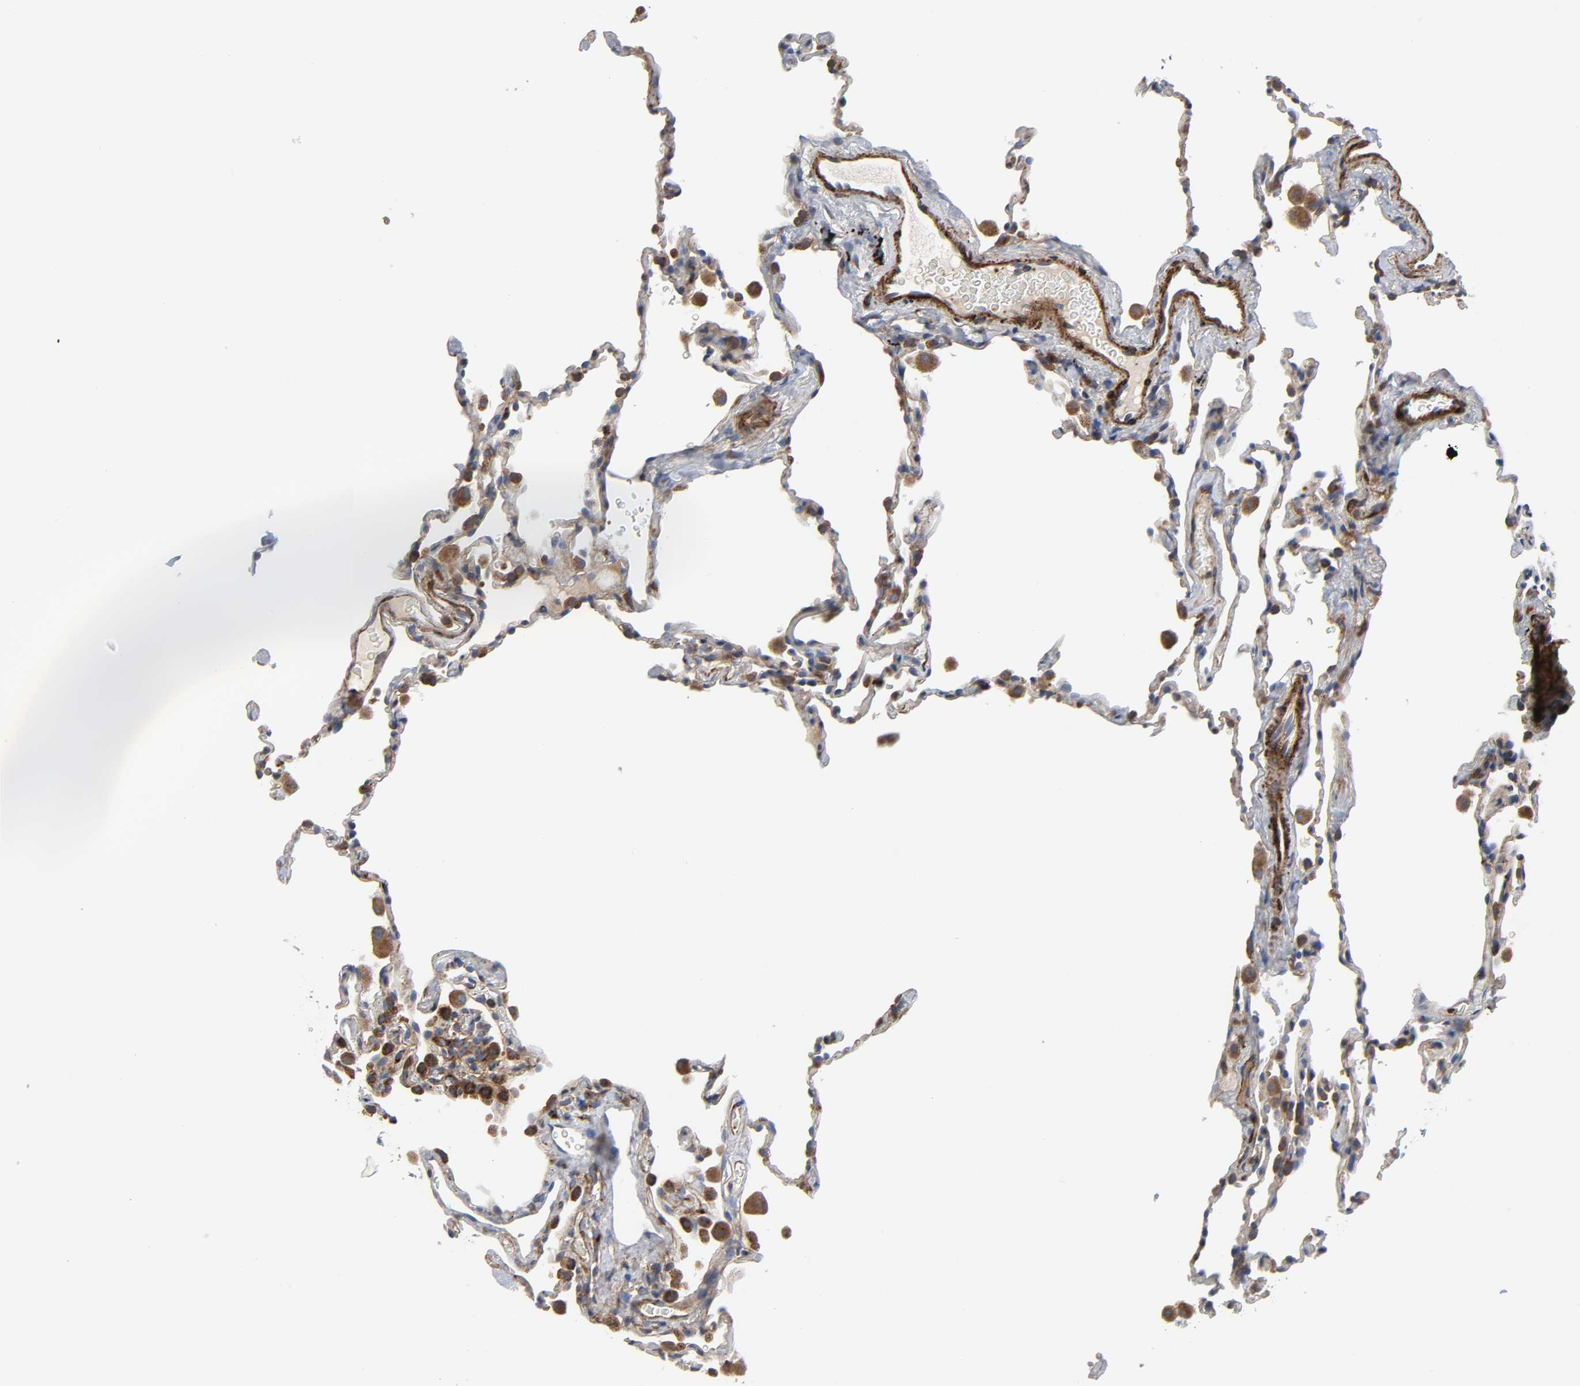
{"staining": {"intensity": "moderate", "quantity": "25%-75%", "location": "cytoplasmic/membranous"}, "tissue": "lung", "cell_type": "Alveolar cells", "image_type": "normal", "snomed": [{"axis": "morphology", "description": "Normal tissue, NOS"}, {"axis": "morphology", "description": "Soft tissue tumor metastatic"}, {"axis": "topography", "description": "Lung"}], "caption": "Immunohistochemistry (IHC) (DAB (3,3'-diaminobenzidine)) staining of unremarkable lung reveals moderate cytoplasmic/membranous protein staining in about 25%-75% of alveolar cells. (brown staining indicates protein expression, while blue staining denotes nuclei).", "gene": "ARHGAP1", "patient": {"sex": "male", "age": 59}}